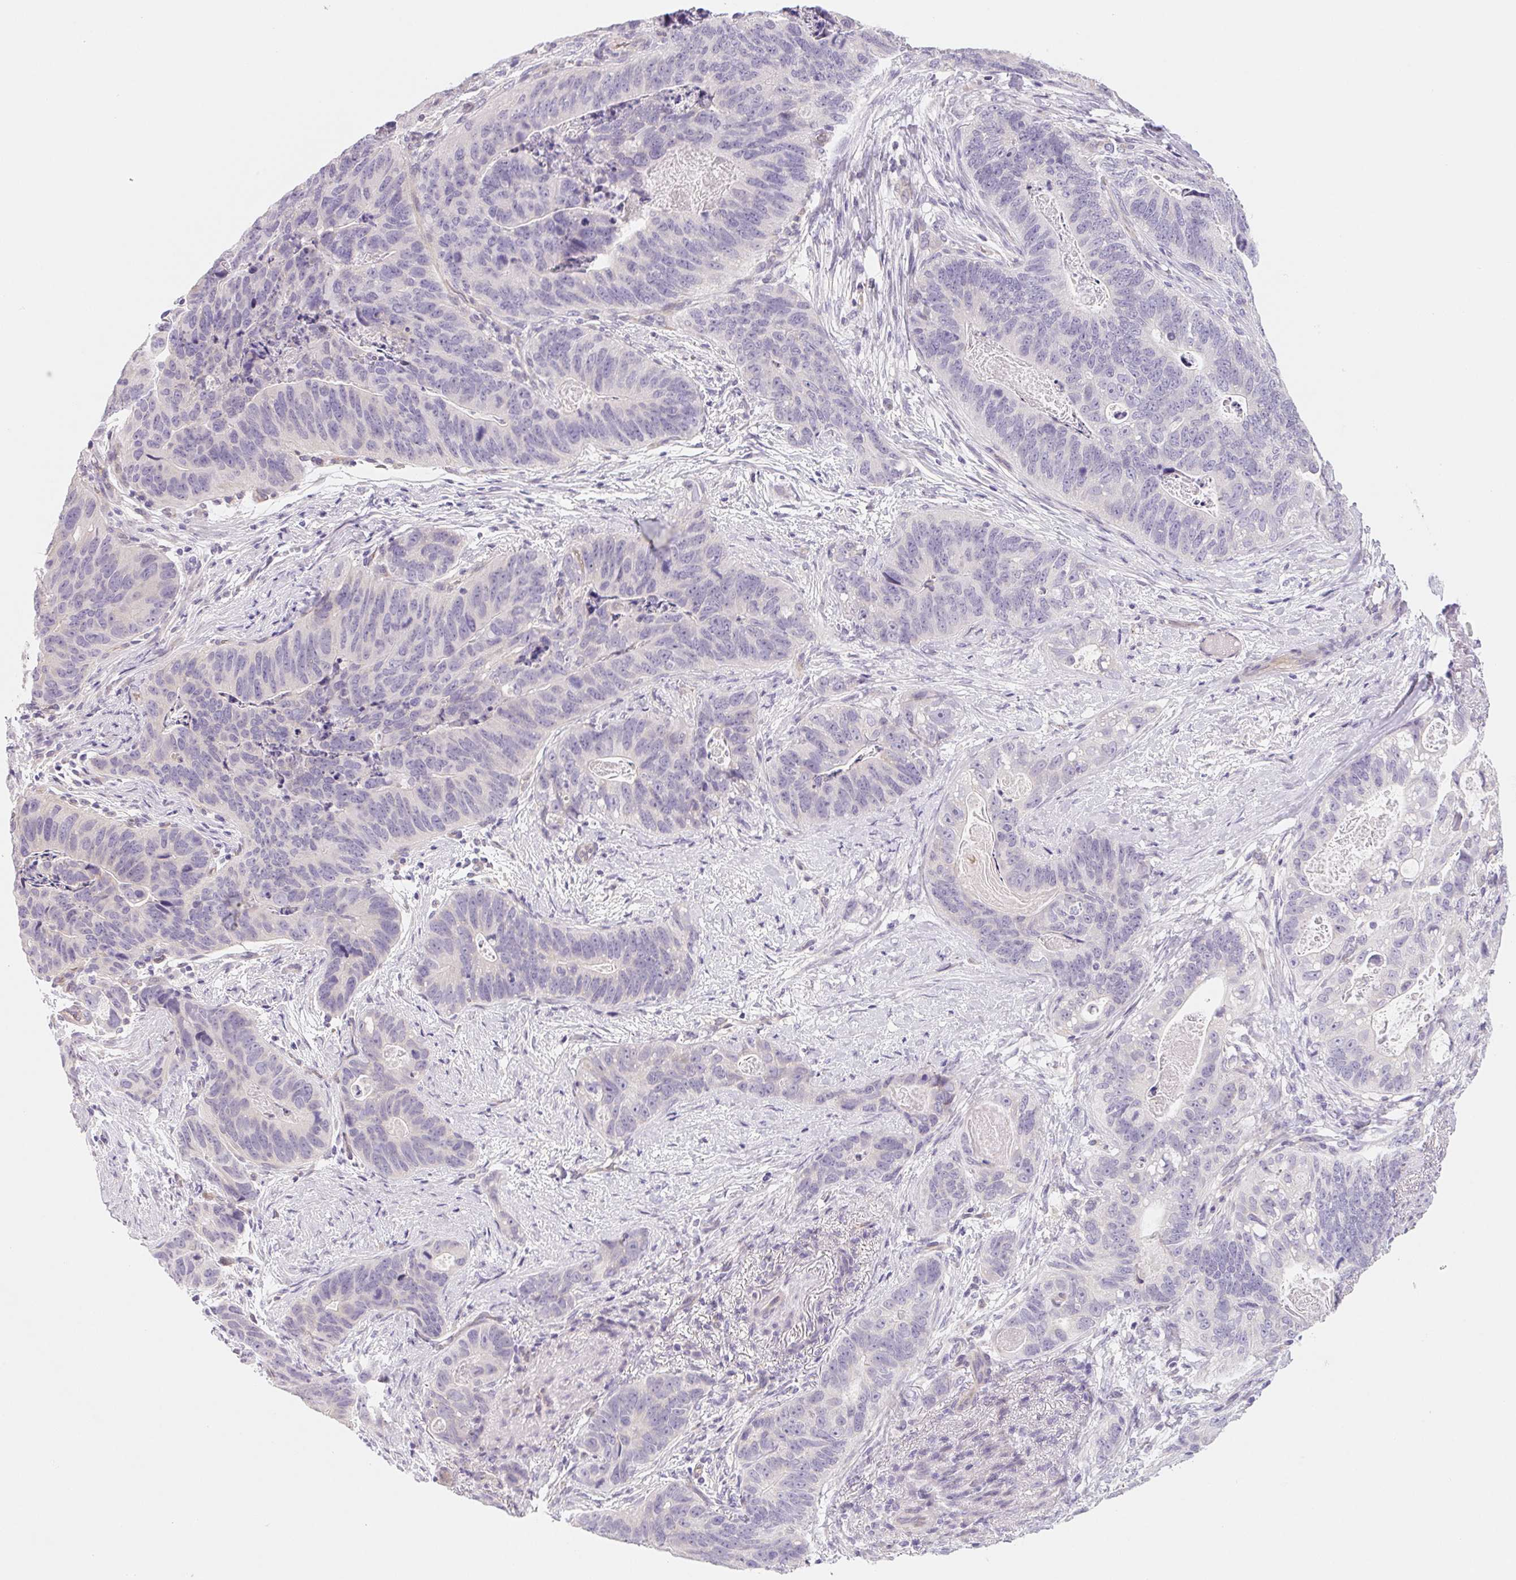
{"staining": {"intensity": "negative", "quantity": "none", "location": "none"}, "tissue": "stomach cancer", "cell_type": "Tumor cells", "image_type": "cancer", "snomed": [{"axis": "morphology", "description": "Normal tissue, NOS"}, {"axis": "morphology", "description": "Adenocarcinoma, NOS"}, {"axis": "topography", "description": "Stomach"}], "caption": "The photomicrograph displays no significant staining in tumor cells of stomach cancer. Brightfield microscopy of IHC stained with DAB (3,3'-diaminobenzidine) (brown) and hematoxylin (blue), captured at high magnification.", "gene": "CTNND2", "patient": {"sex": "female", "age": 89}}